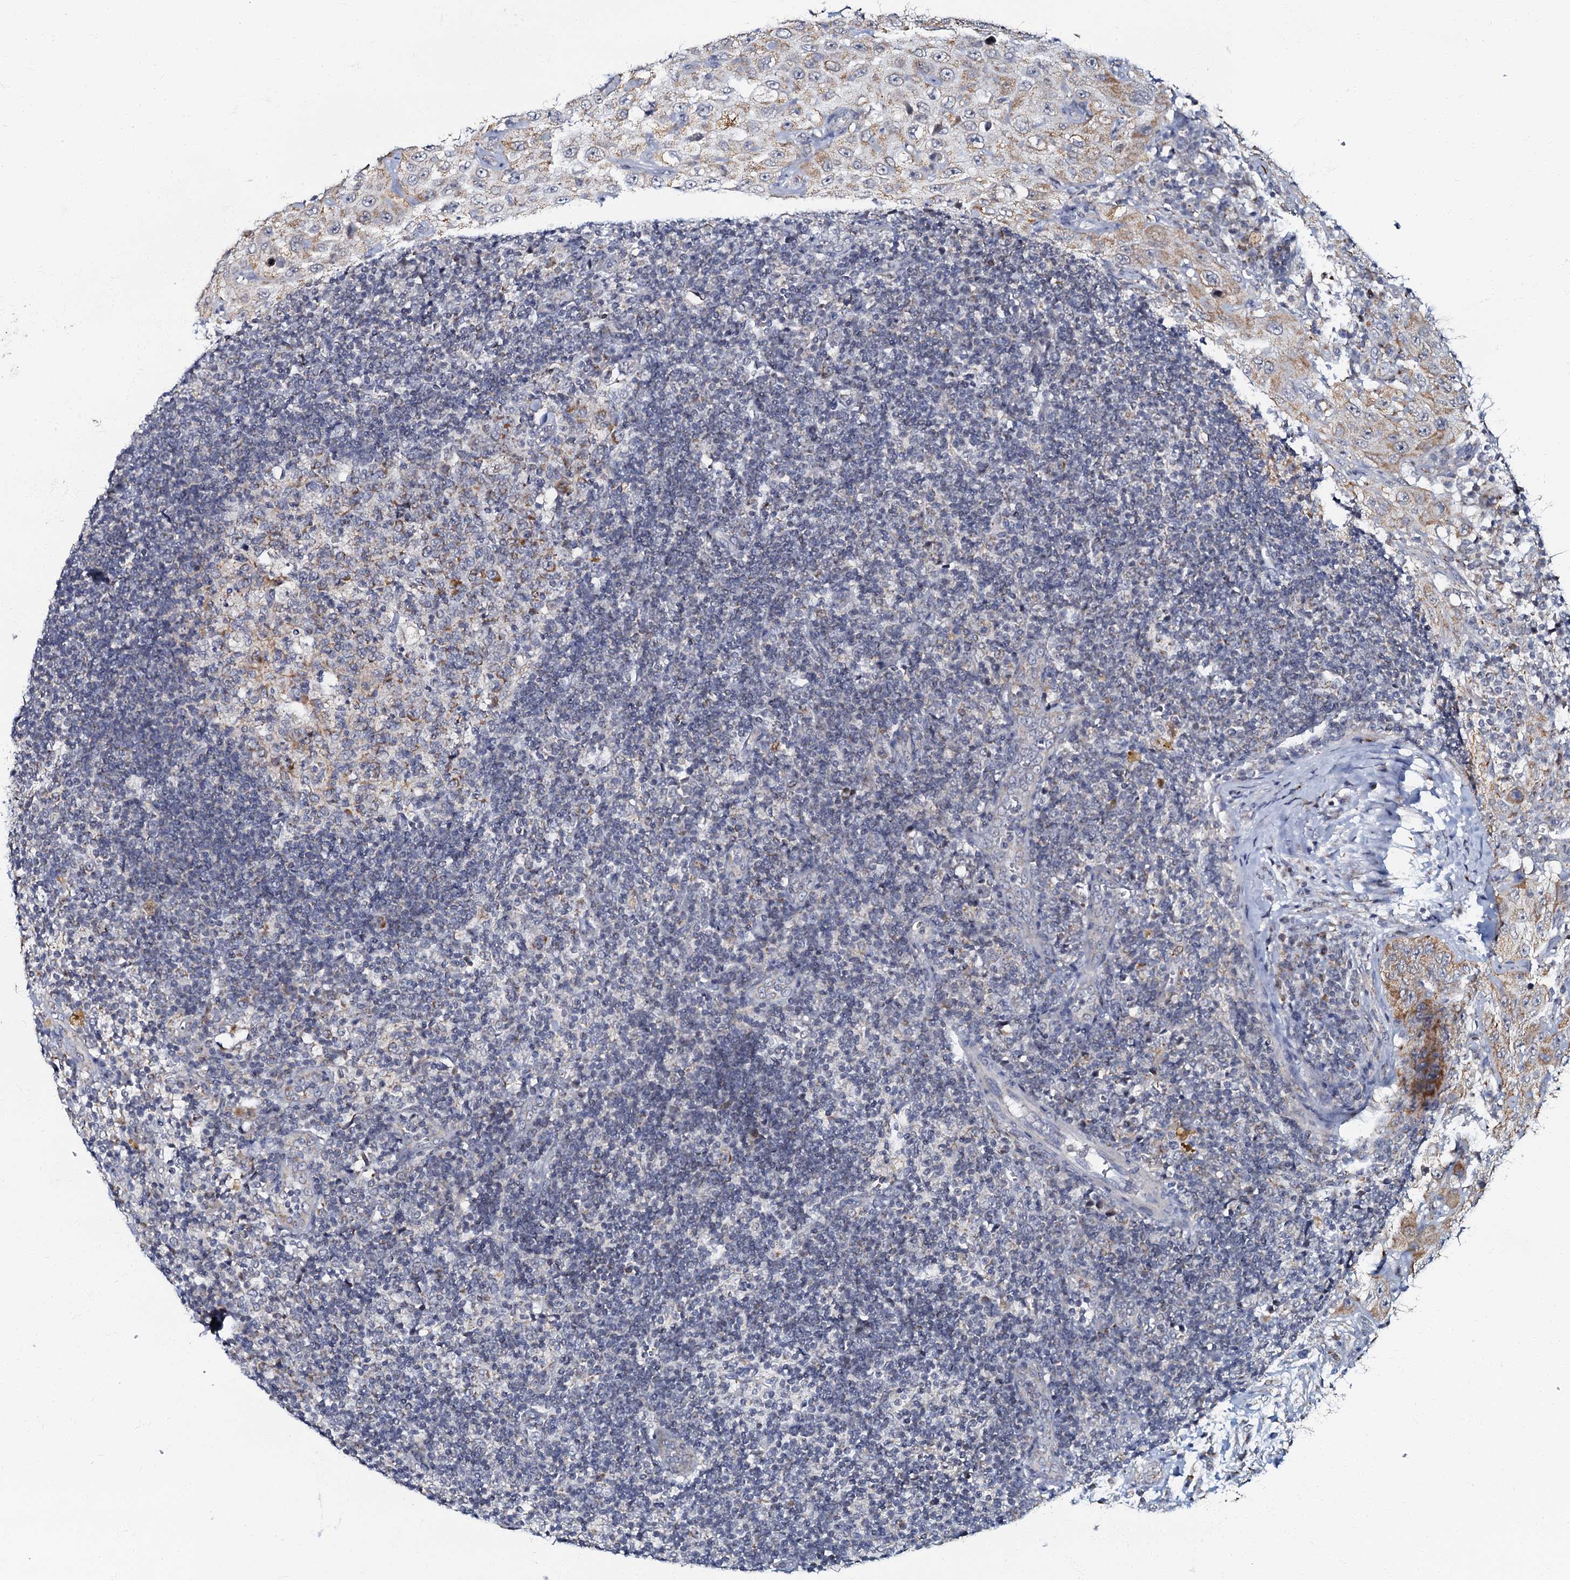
{"staining": {"intensity": "moderate", "quantity": "25%-75%", "location": "cytoplasmic/membranous"}, "tissue": "lymph node", "cell_type": "Germinal center cells", "image_type": "normal", "snomed": [{"axis": "morphology", "description": "Normal tissue, NOS"}, {"axis": "morphology", "description": "Squamous cell carcinoma, metastatic, NOS"}, {"axis": "topography", "description": "Lymph node"}], "caption": "Human lymph node stained for a protein (brown) displays moderate cytoplasmic/membranous positive staining in about 25%-75% of germinal center cells.", "gene": "MRPL51", "patient": {"sex": "male", "age": 73}}